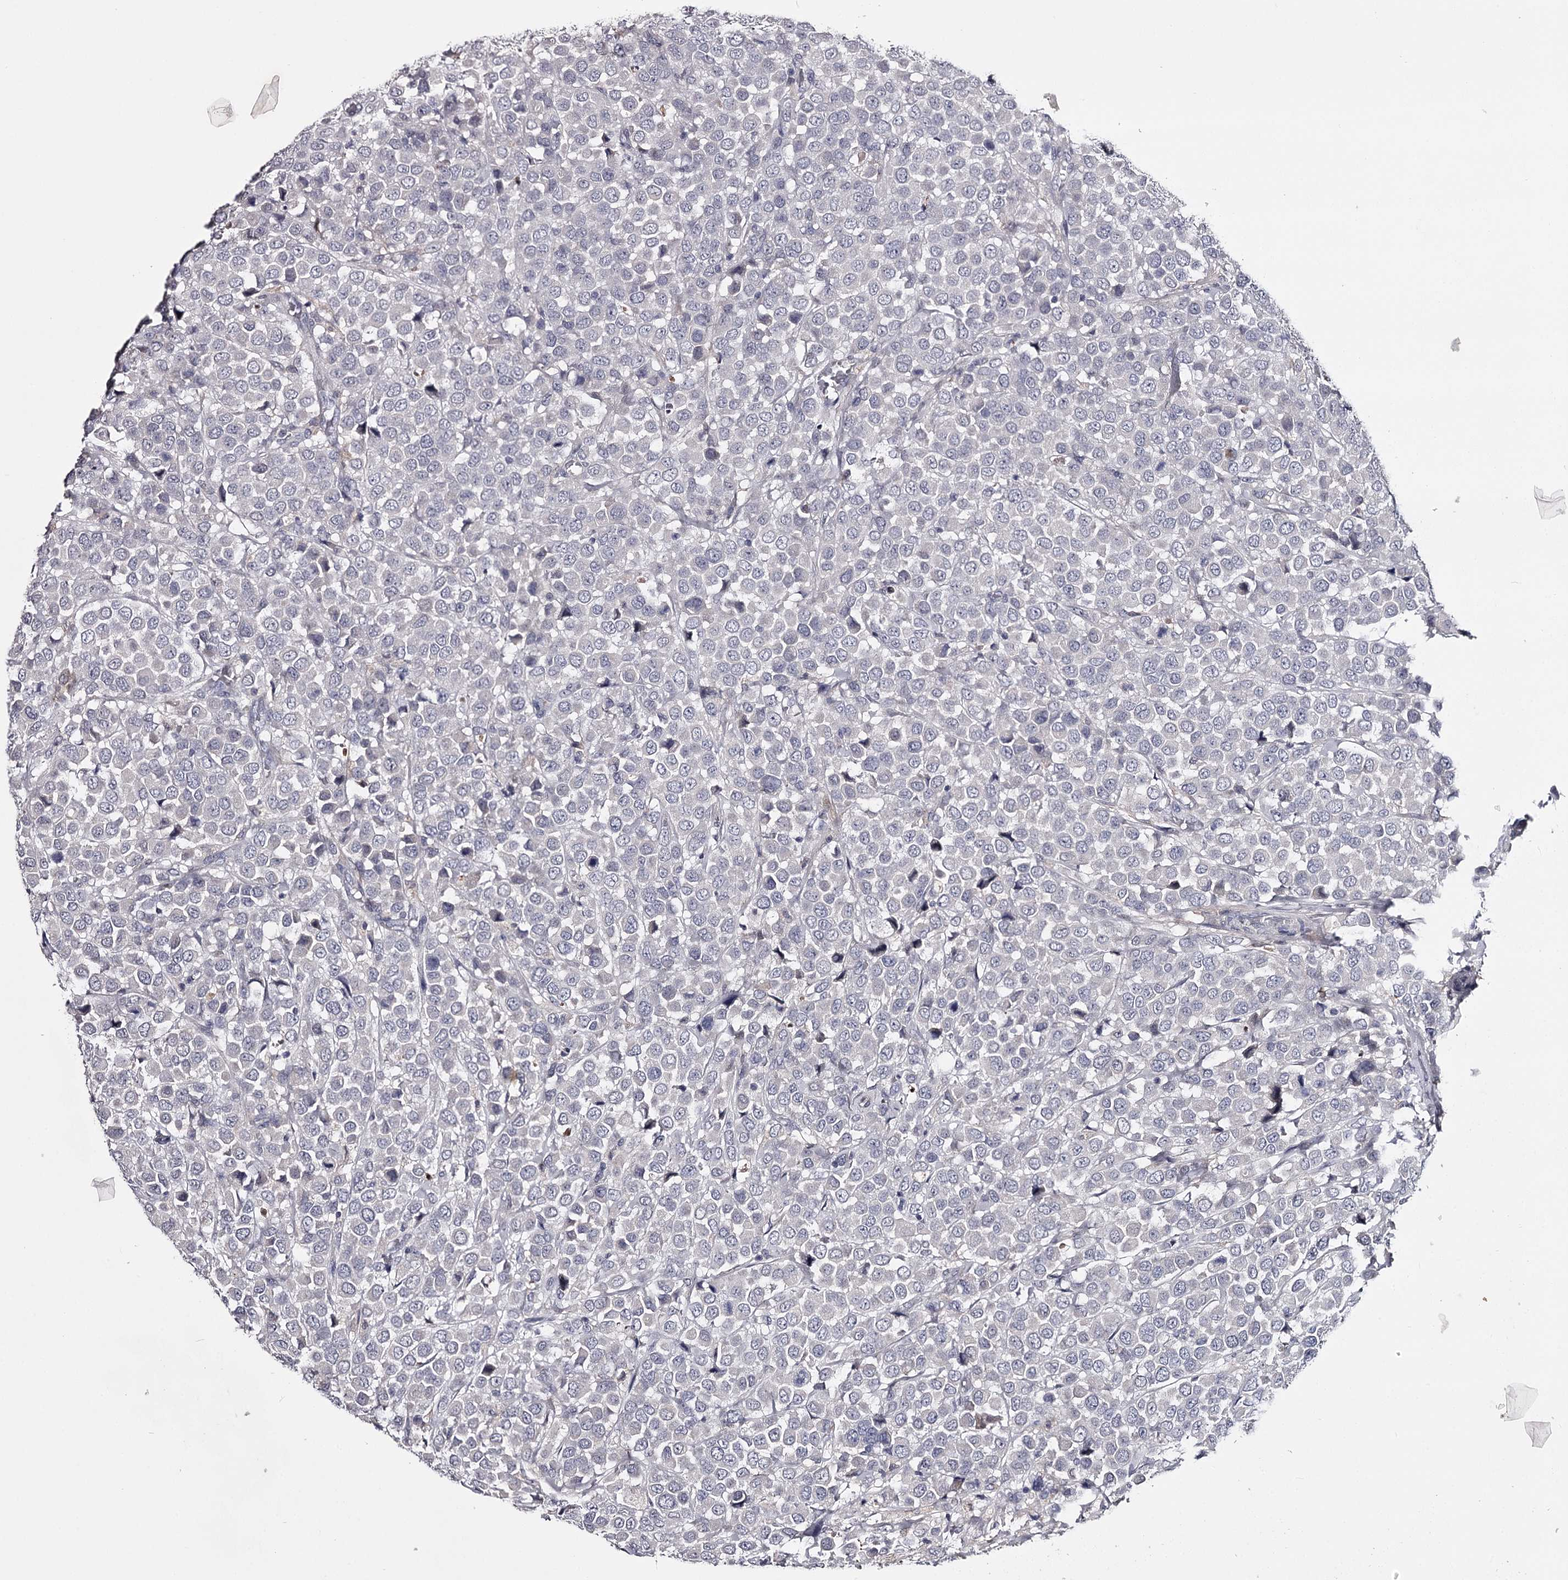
{"staining": {"intensity": "negative", "quantity": "none", "location": "none"}, "tissue": "breast cancer", "cell_type": "Tumor cells", "image_type": "cancer", "snomed": [{"axis": "morphology", "description": "Duct carcinoma"}, {"axis": "topography", "description": "Breast"}], "caption": "Image shows no significant protein expression in tumor cells of invasive ductal carcinoma (breast).", "gene": "FDXACB1", "patient": {"sex": "female", "age": 61}}